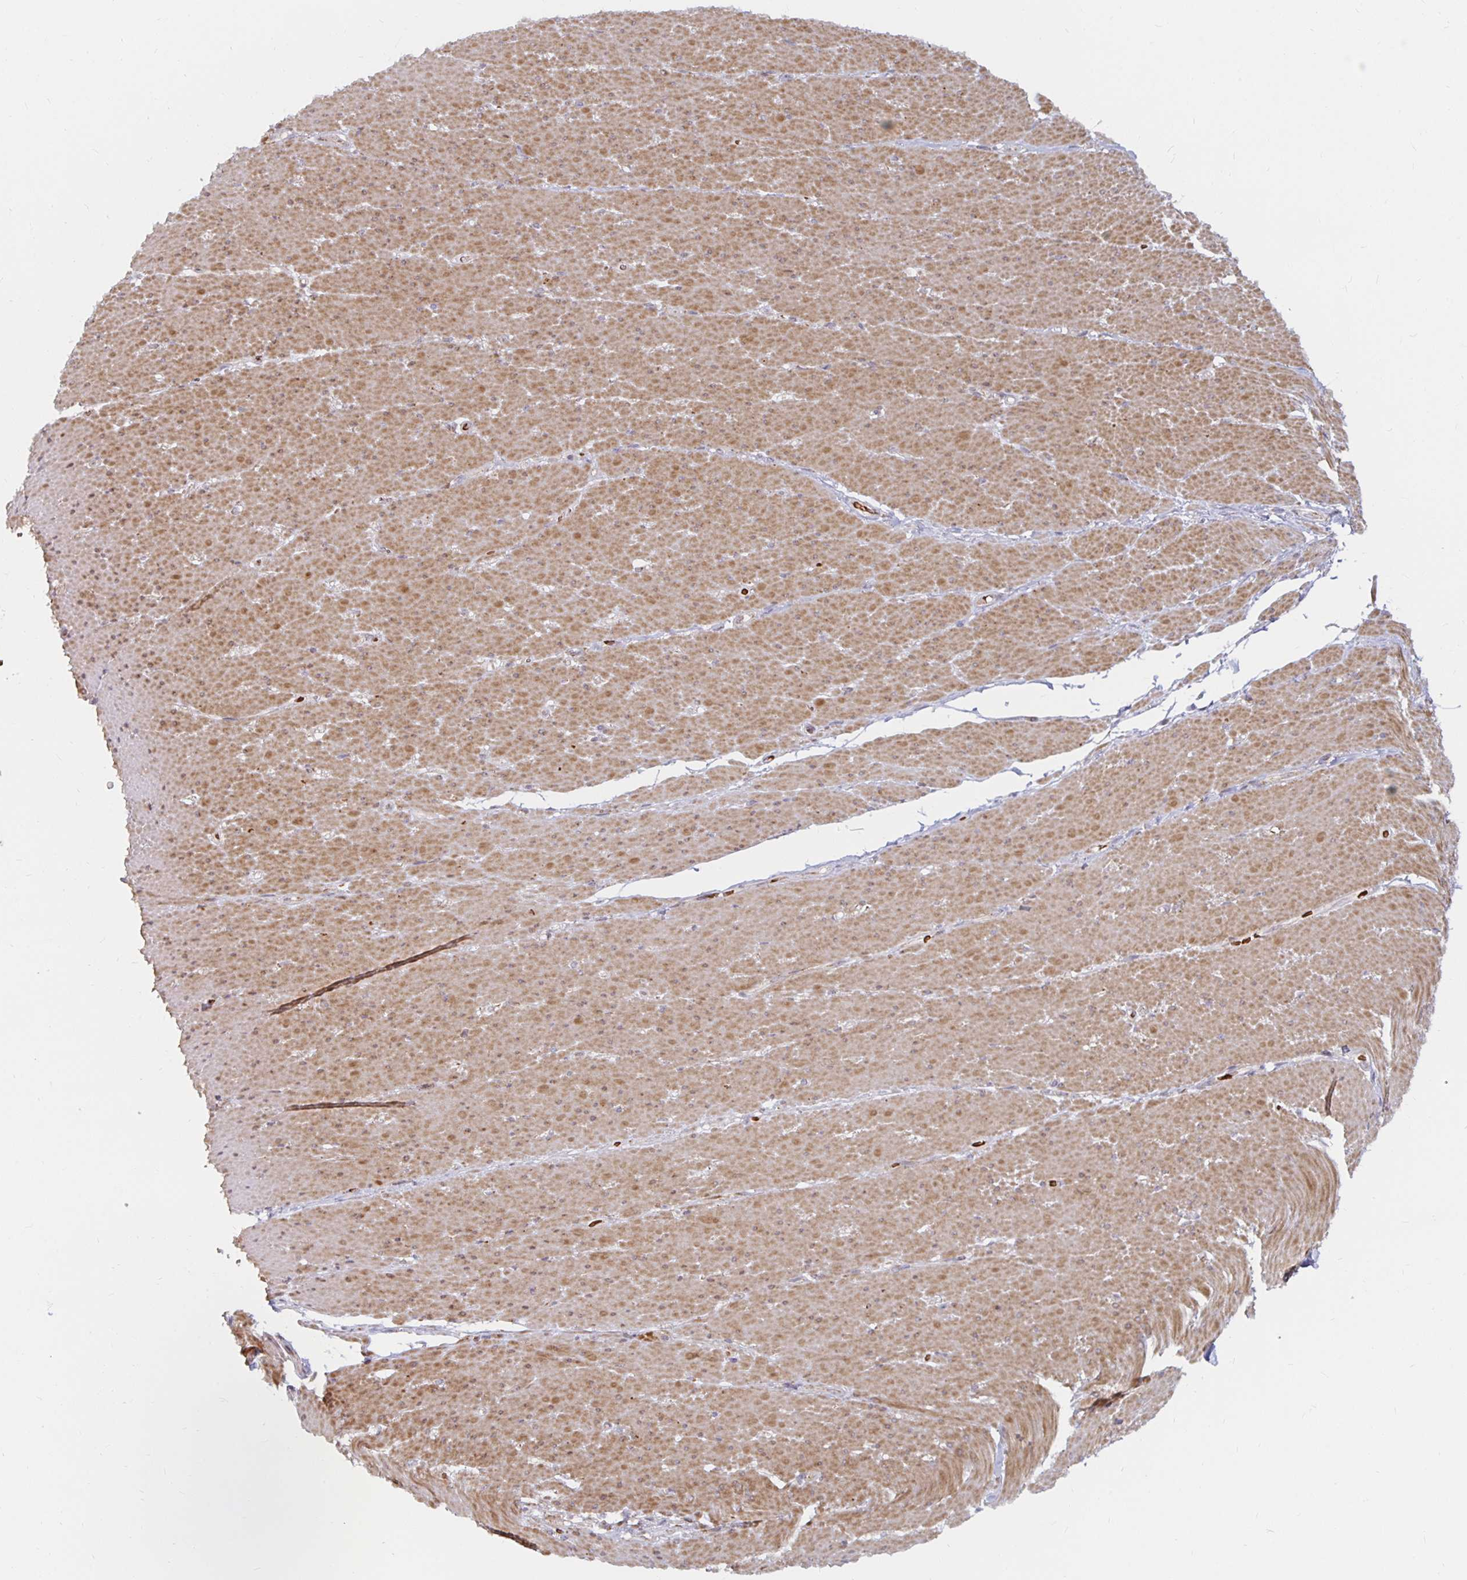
{"staining": {"intensity": "moderate", "quantity": ">75%", "location": "cytoplasmic/membranous"}, "tissue": "smooth muscle", "cell_type": "Smooth muscle cells", "image_type": "normal", "snomed": [{"axis": "morphology", "description": "Normal tissue, NOS"}, {"axis": "topography", "description": "Smooth muscle"}, {"axis": "topography", "description": "Rectum"}], "caption": "Immunohistochemistry image of unremarkable smooth muscle: smooth muscle stained using IHC shows medium levels of moderate protein expression localized specifically in the cytoplasmic/membranous of smooth muscle cells, appearing as a cytoplasmic/membranous brown color.", "gene": "MRPL28", "patient": {"sex": "male", "age": 53}}